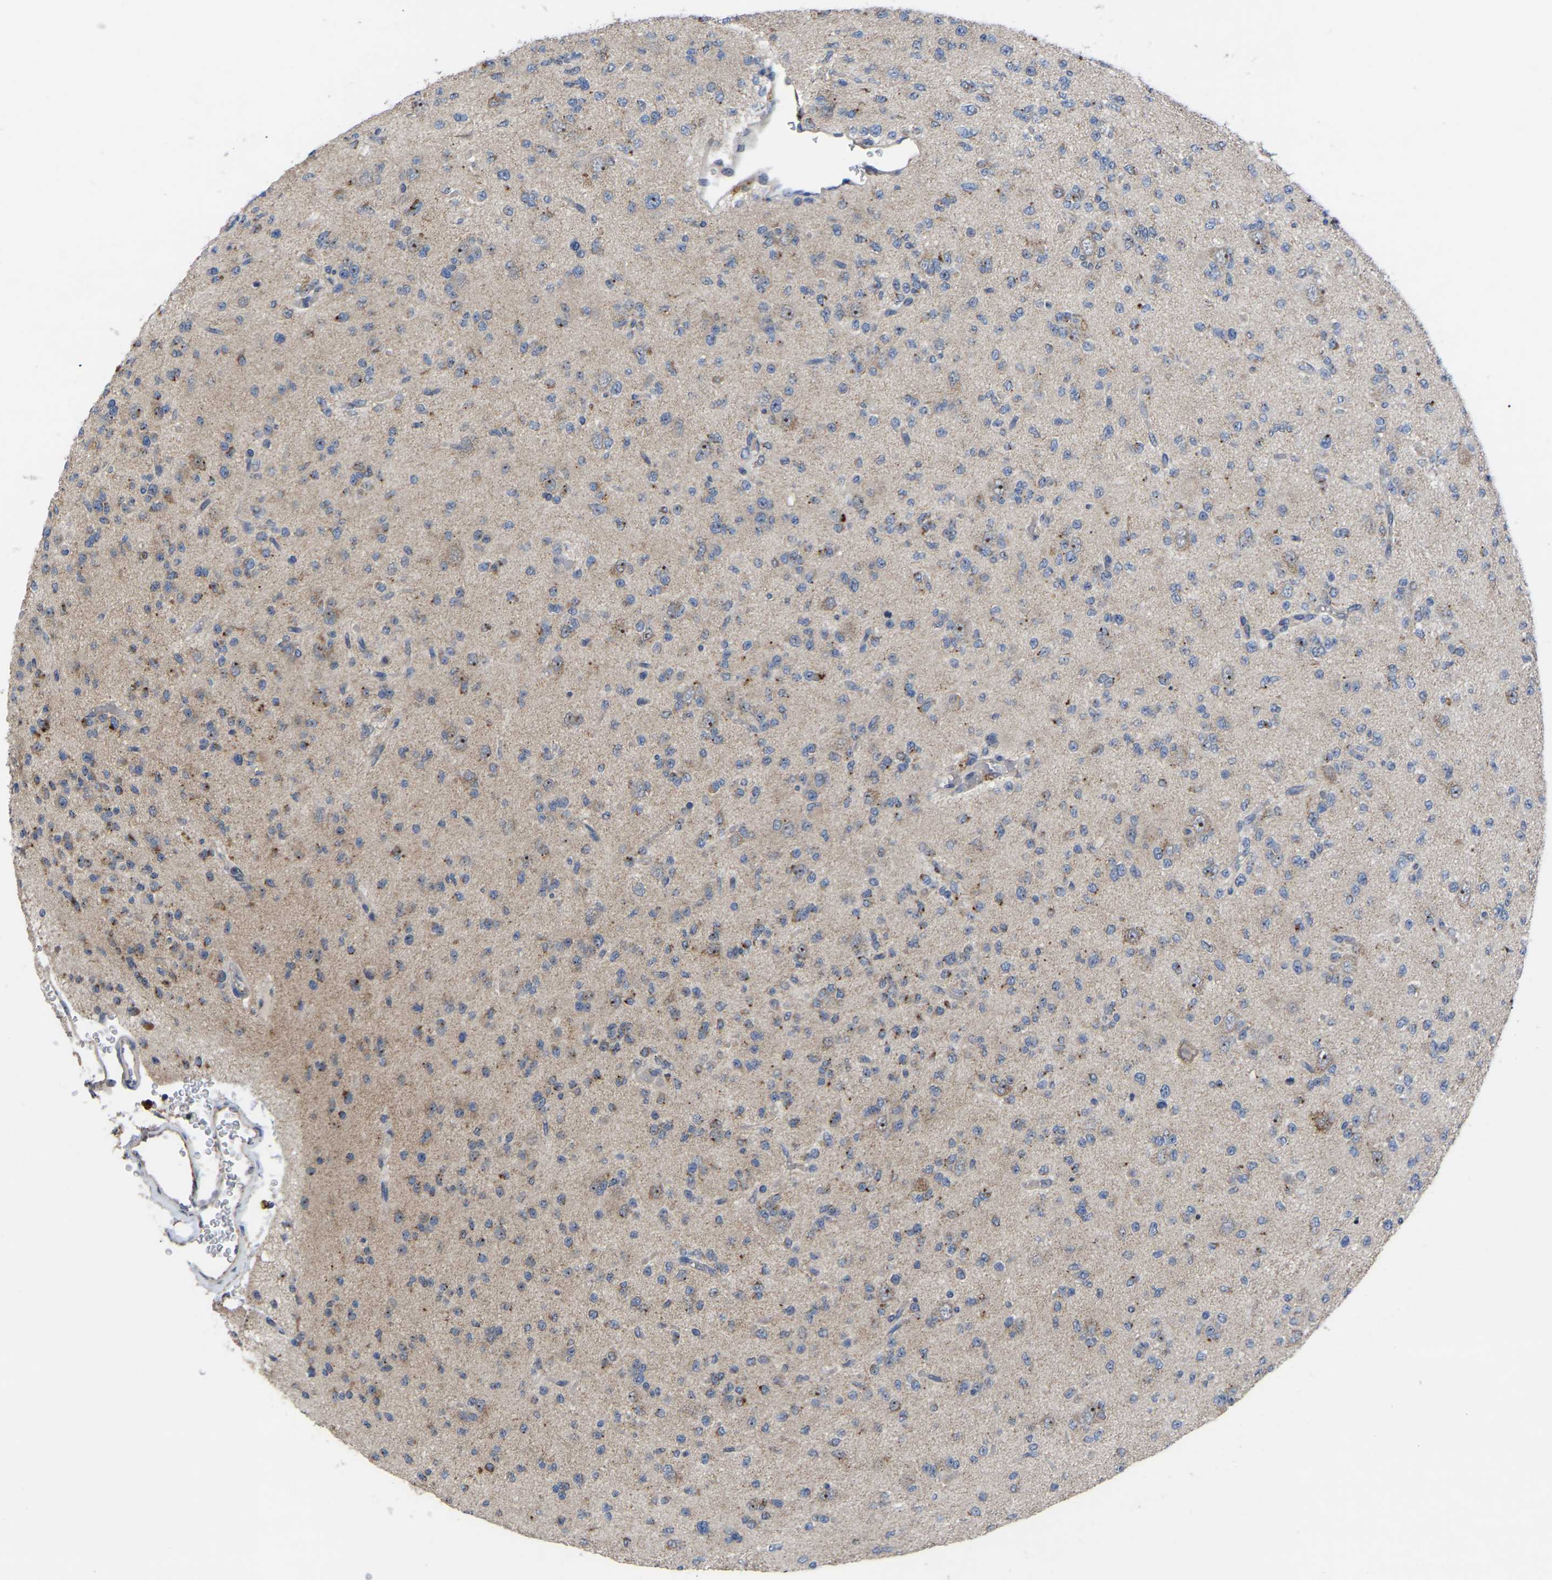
{"staining": {"intensity": "moderate", "quantity": "<25%", "location": "cytoplasmic/membranous,nuclear"}, "tissue": "glioma", "cell_type": "Tumor cells", "image_type": "cancer", "snomed": [{"axis": "morphology", "description": "Glioma, malignant, Low grade"}, {"axis": "topography", "description": "Brain"}], "caption": "Brown immunohistochemical staining in human glioma displays moderate cytoplasmic/membranous and nuclear expression in about <25% of tumor cells.", "gene": "NOP53", "patient": {"sex": "male", "age": 38}}